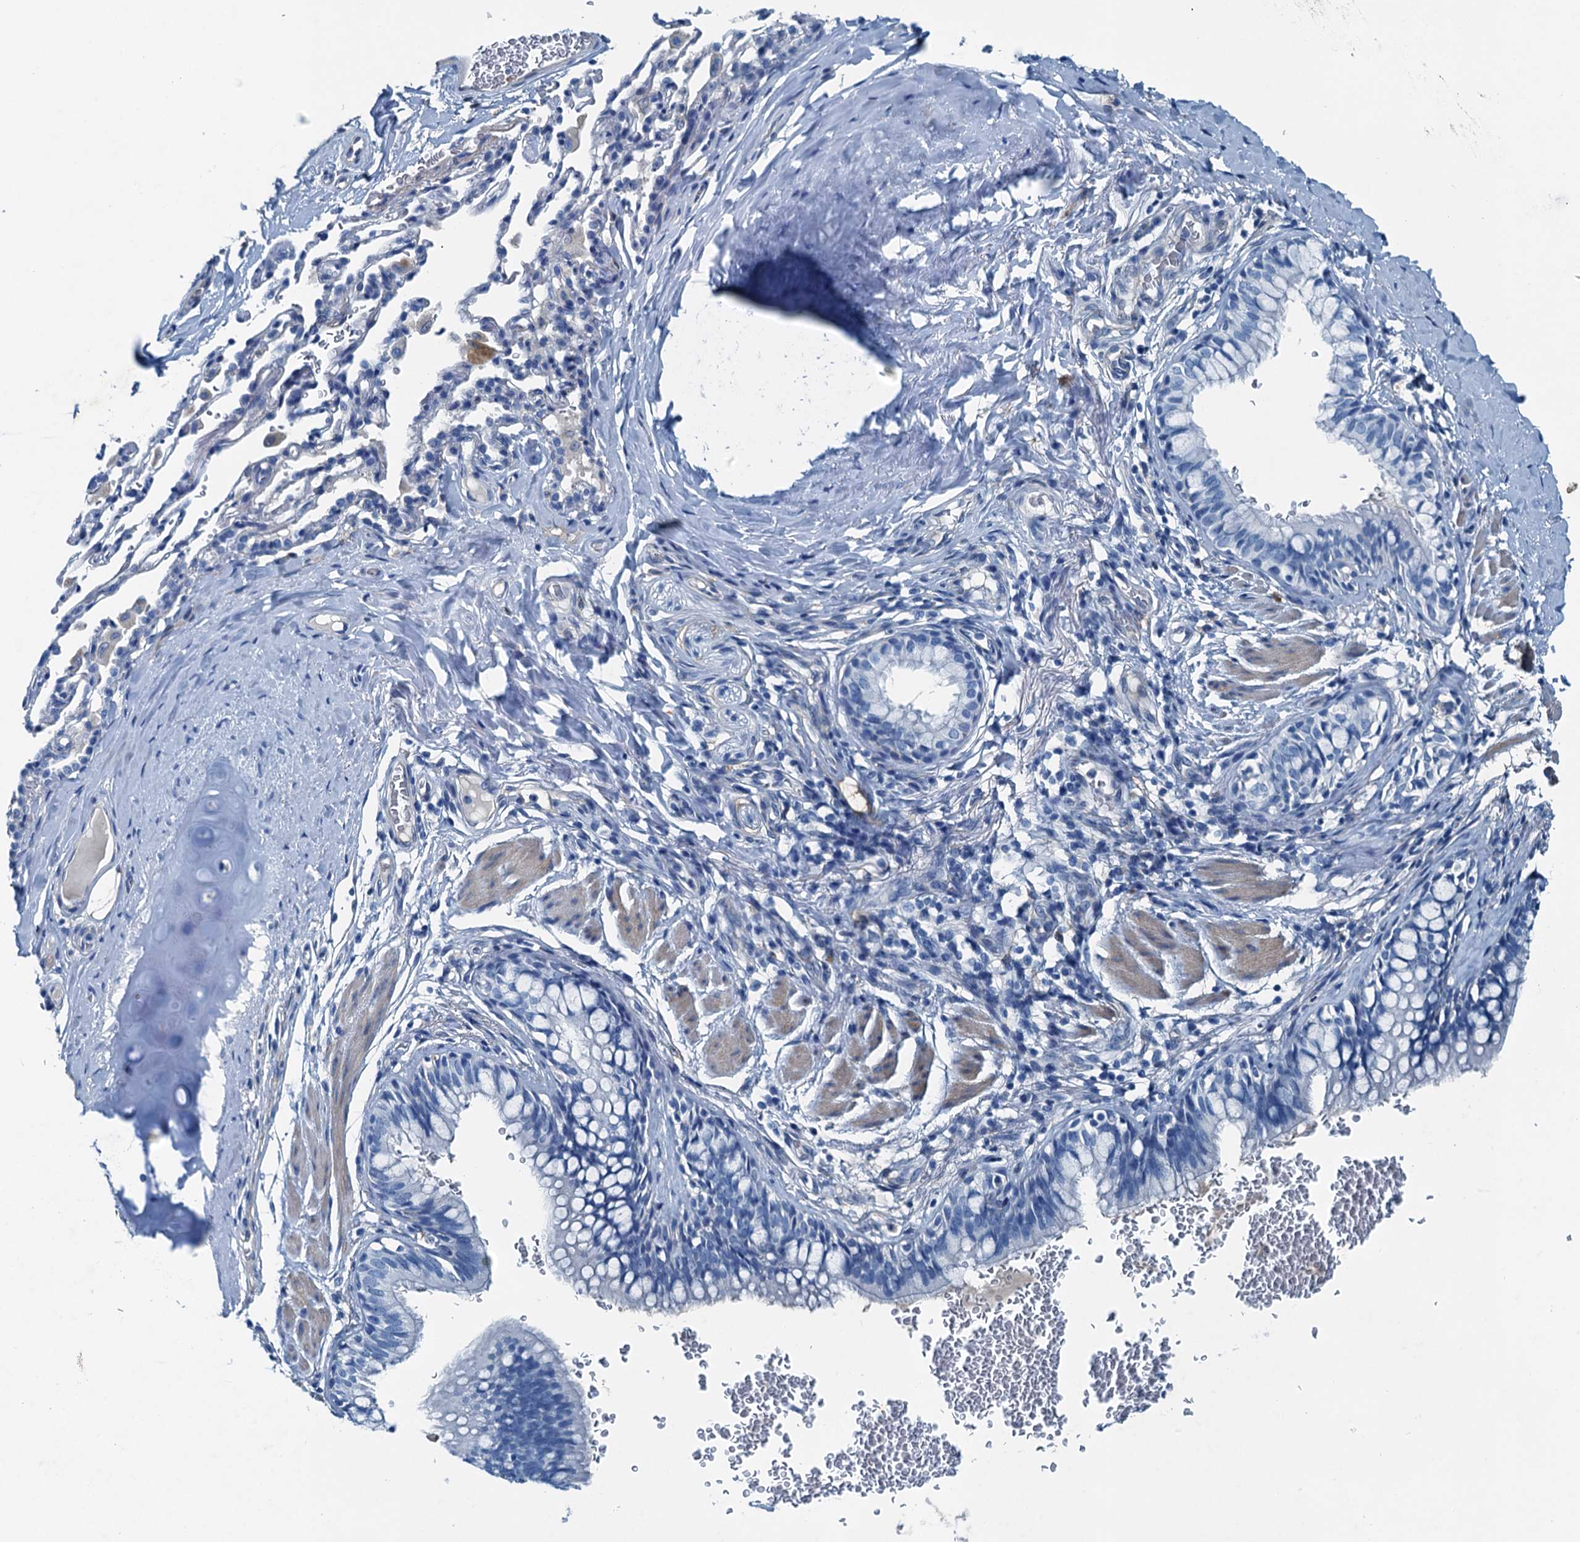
{"staining": {"intensity": "negative", "quantity": "none", "location": "none"}, "tissue": "bronchus", "cell_type": "Respiratory epithelial cells", "image_type": "normal", "snomed": [{"axis": "morphology", "description": "Normal tissue, NOS"}, {"axis": "topography", "description": "Cartilage tissue"}, {"axis": "topography", "description": "Bronchus"}], "caption": "The histopathology image shows no staining of respiratory epithelial cells in benign bronchus.", "gene": "RAB3IL1", "patient": {"sex": "female", "age": 36}}